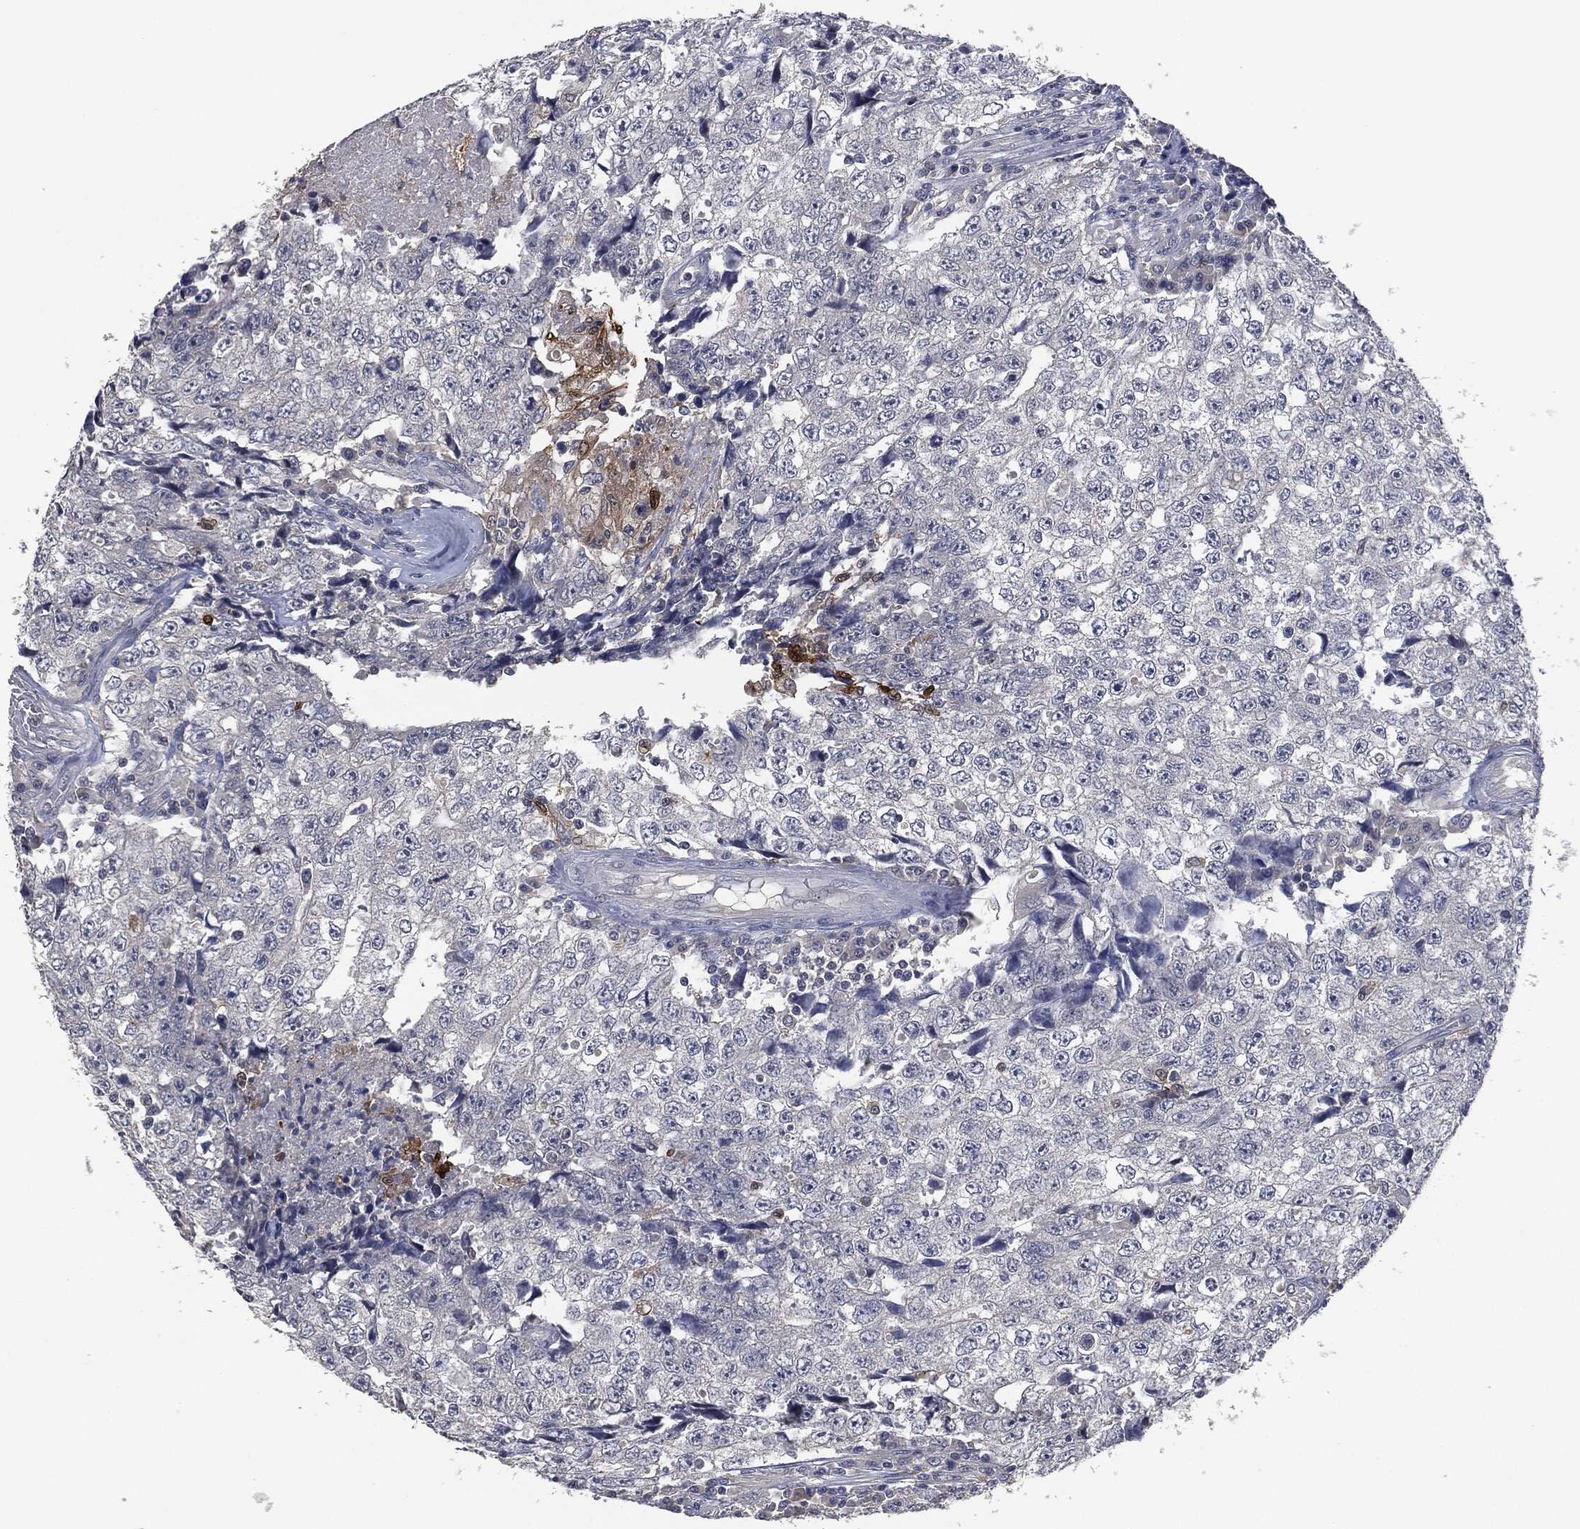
{"staining": {"intensity": "negative", "quantity": "none", "location": "none"}, "tissue": "testis cancer", "cell_type": "Tumor cells", "image_type": "cancer", "snomed": [{"axis": "morphology", "description": "Necrosis, NOS"}, {"axis": "morphology", "description": "Carcinoma, Embryonal, NOS"}, {"axis": "topography", "description": "Testis"}], "caption": "This is an IHC image of human testis cancer (embryonal carcinoma). There is no staining in tumor cells.", "gene": "IL1RN", "patient": {"sex": "male", "age": 19}}